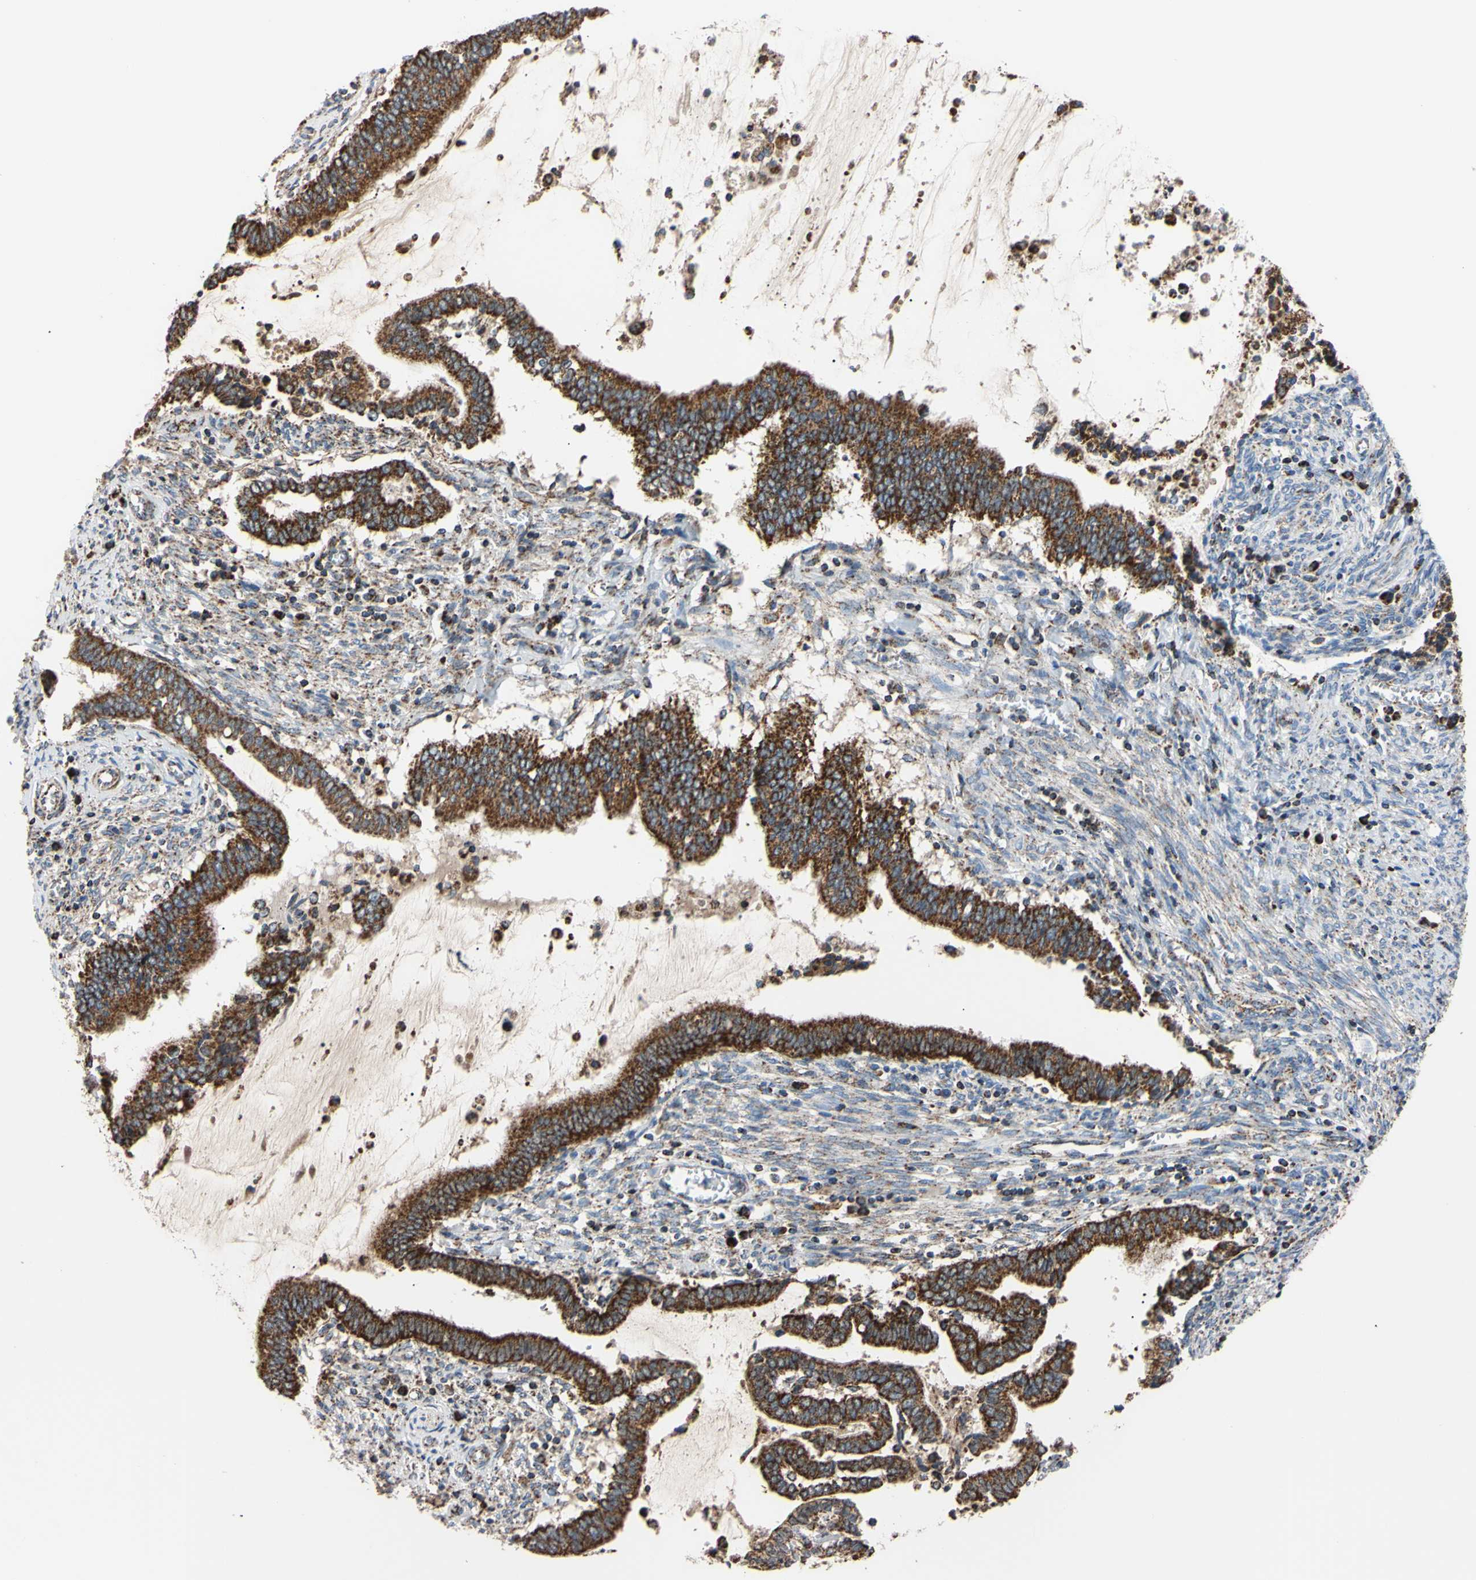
{"staining": {"intensity": "strong", "quantity": ">75%", "location": "cytoplasmic/membranous"}, "tissue": "cervical cancer", "cell_type": "Tumor cells", "image_type": "cancer", "snomed": [{"axis": "morphology", "description": "Adenocarcinoma, NOS"}, {"axis": "topography", "description": "Cervix"}], "caption": "High-magnification brightfield microscopy of adenocarcinoma (cervical) stained with DAB (3,3'-diaminobenzidine) (brown) and counterstained with hematoxylin (blue). tumor cells exhibit strong cytoplasmic/membranous expression is appreciated in approximately>75% of cells.", "gene": "CLPP", "patient": {"sex": "female", "age": 44}}